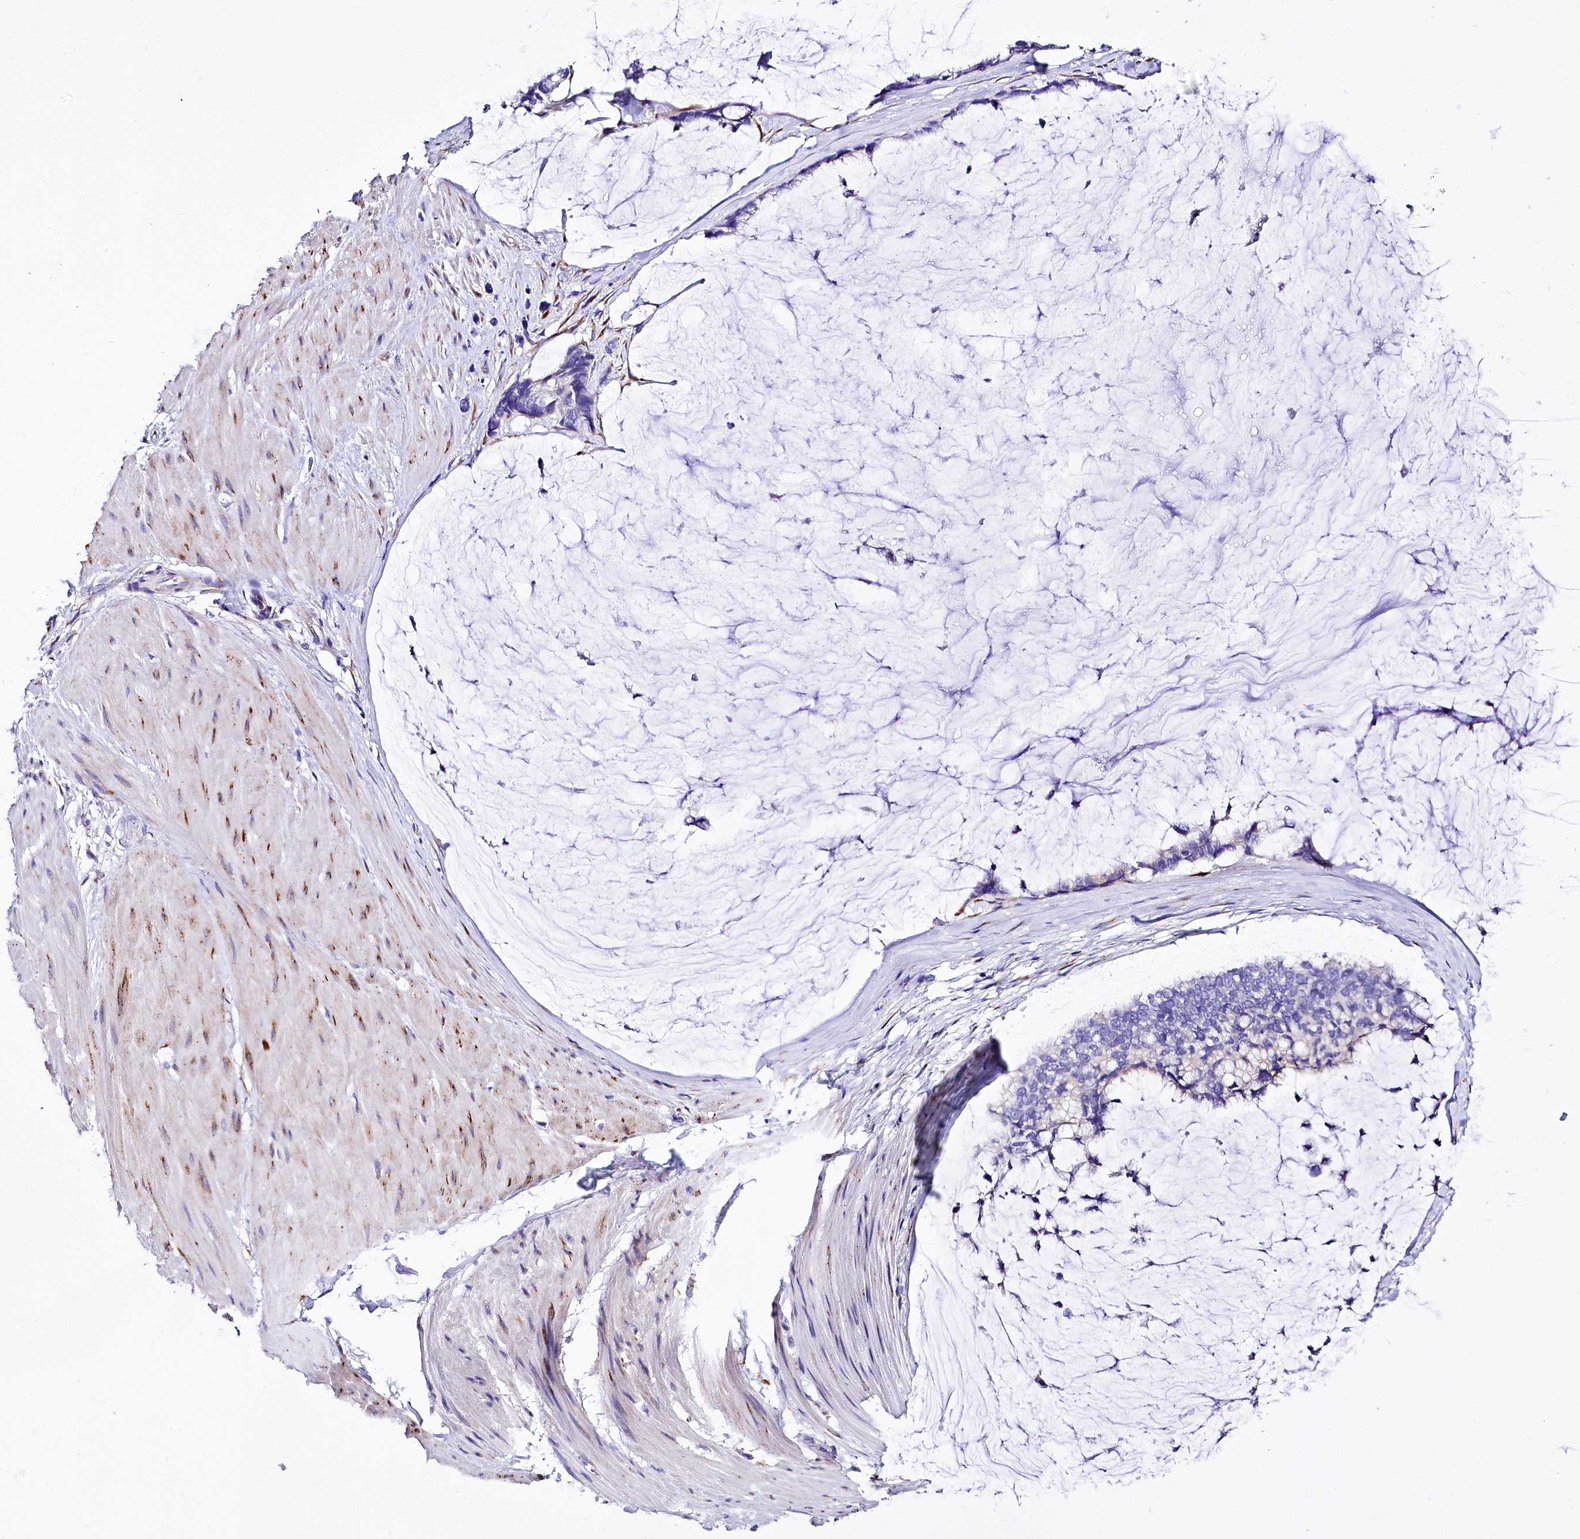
{"staining": {"intensity": "negative", "quantity": "none", "location": "none"}, "tissue": "ovarian cancer", "cell_type": "Tumor cells", "image_type": "cancer", "snomed": [{"axis": "morphology", "description": "Cystadenocarcinoma, mucinous, NOS"}, {"axis": "topography", "description": "Ovary"}], "caption": "This is an IHC photomicrograph of human mucinous cystadenocarcinoma (ovarian). There is no expression in tumor cells.", "gene": "A2ML1", "patient": {"sex": "female", "age": 39}}